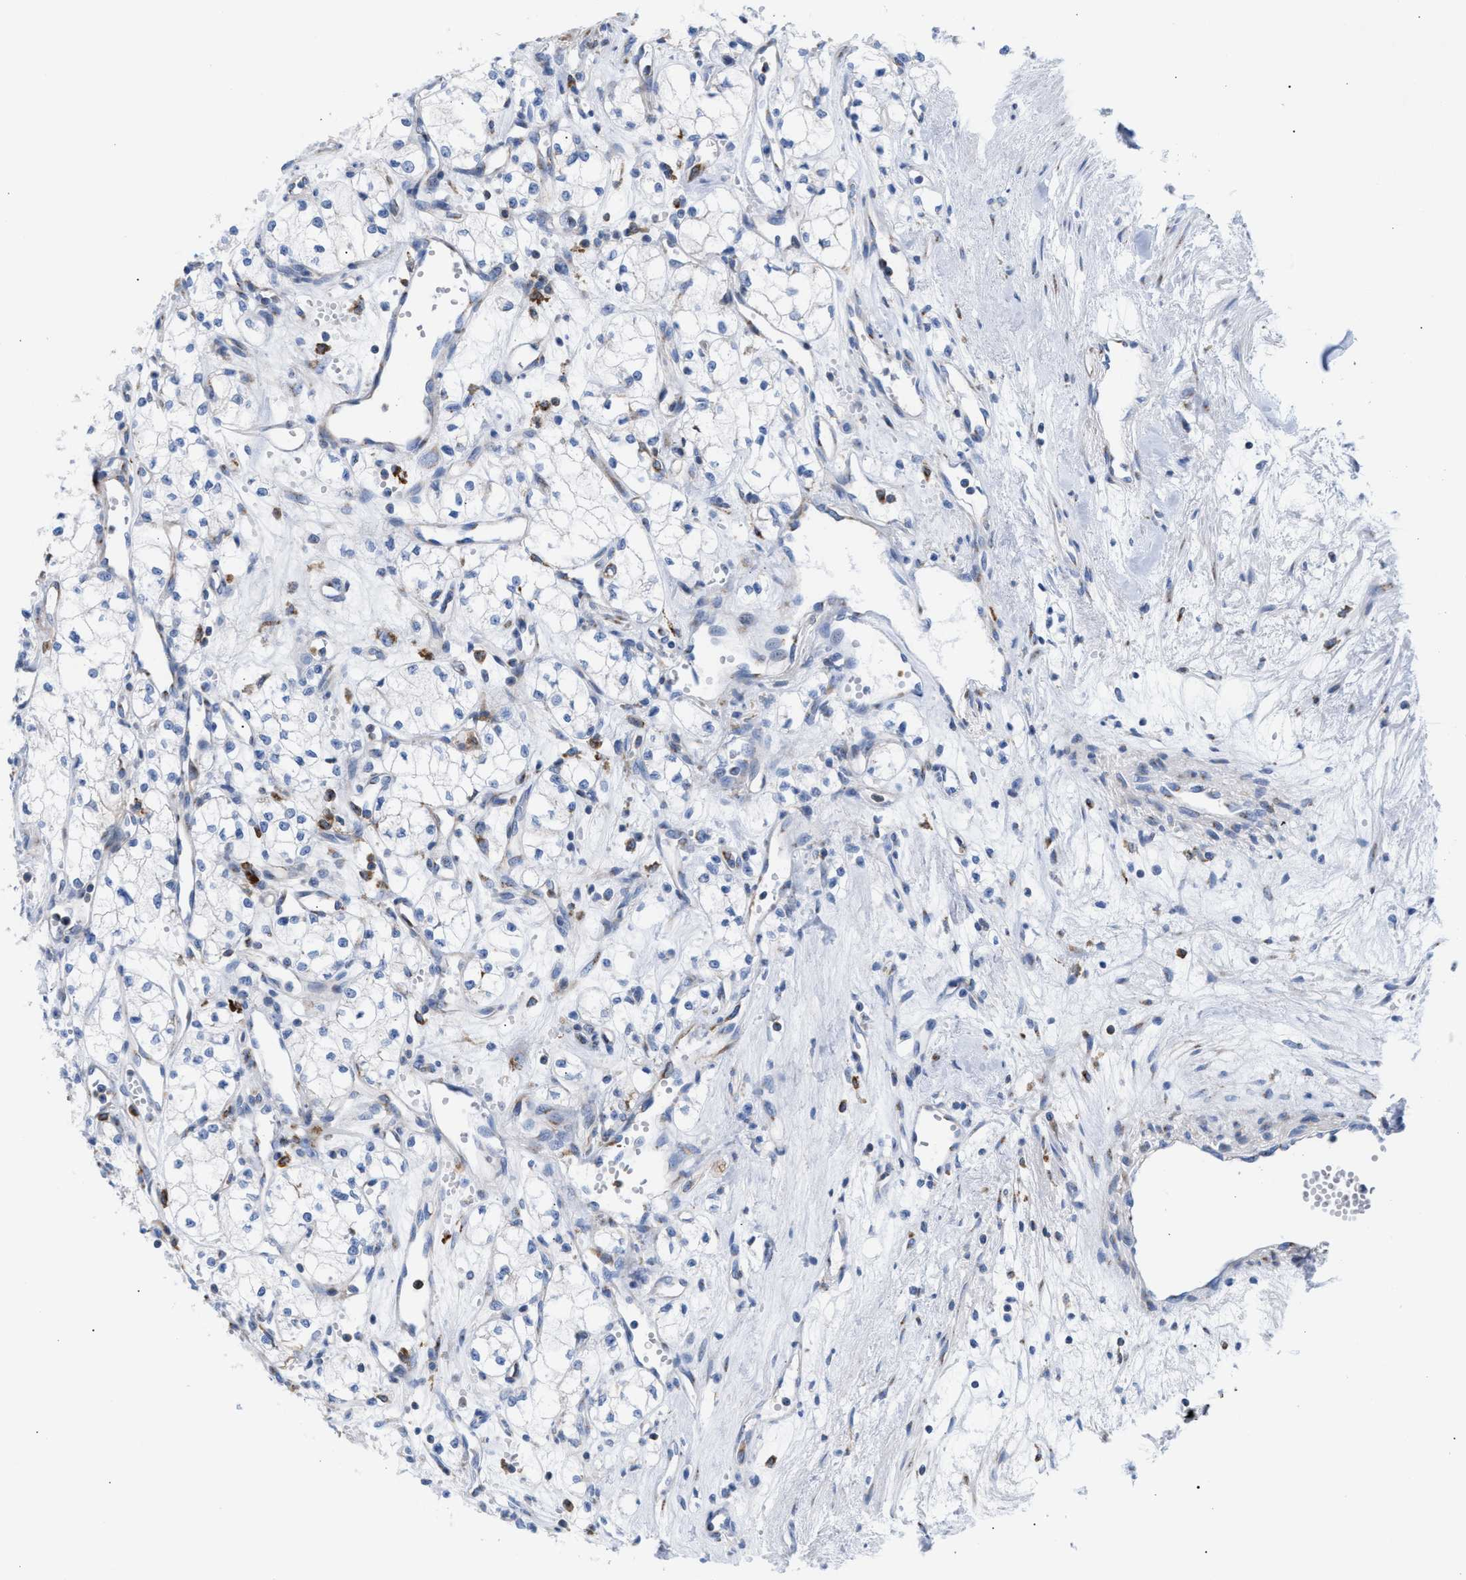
{"staining": {"intensity": "negative", "quantity": "none", "location": "none"}, "tissue": "renal cancer", "cell_type": "Tumor cells", "image_type": "cancer", "snomed": [{"axis": "morphology", "description": "Adenocarcinoma, NOS"}, {"axis": "topography", "description": "Kidney"}], "caption": "Immunohistochemical staining of renal cancer (adenocarcinoma) demonstrates no significant staining in tumor cells.", "gene": "TACC3", "patient": {"sex": "male", "age": 59}}